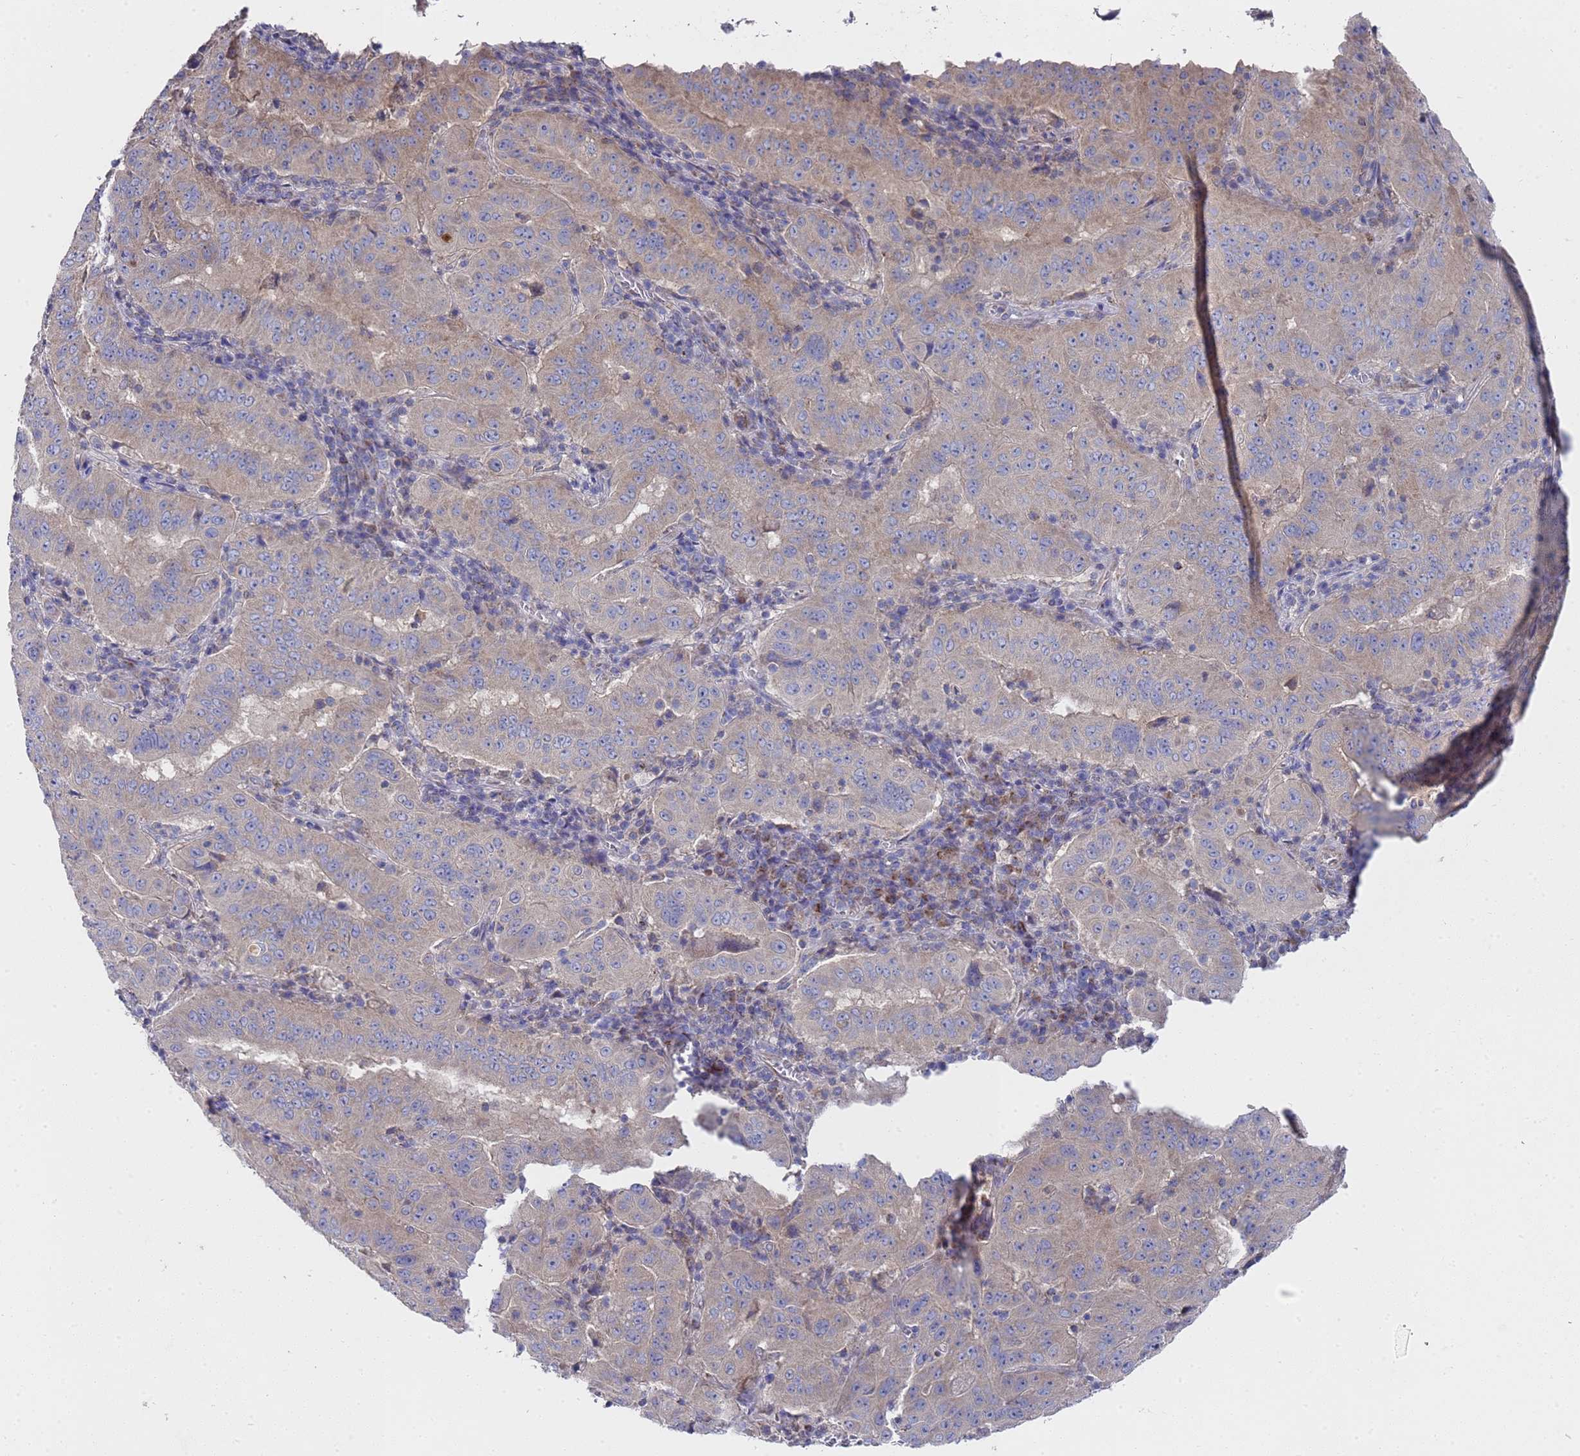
{"staining": {"intensity": "weak", "quantity": "<25%", "location": "cytoplasmic/membranous"}, "tissue": "pancreatic cancer", "cell_type": "Tumor cells", "image_type": "cancer", "snomed": [{"axis": "morphology", "description": "Adenocarcinoma, NOS"}, {"axis": "topography", "description": "Pancreas"}], "caption": "A photomicrograph of adenocarcinoma (pancreatic) stained for a protein reveals no brown staining in tumor cells.", "gene": "NPEPPS", "patient": {"sex": "male", "age": 63}}